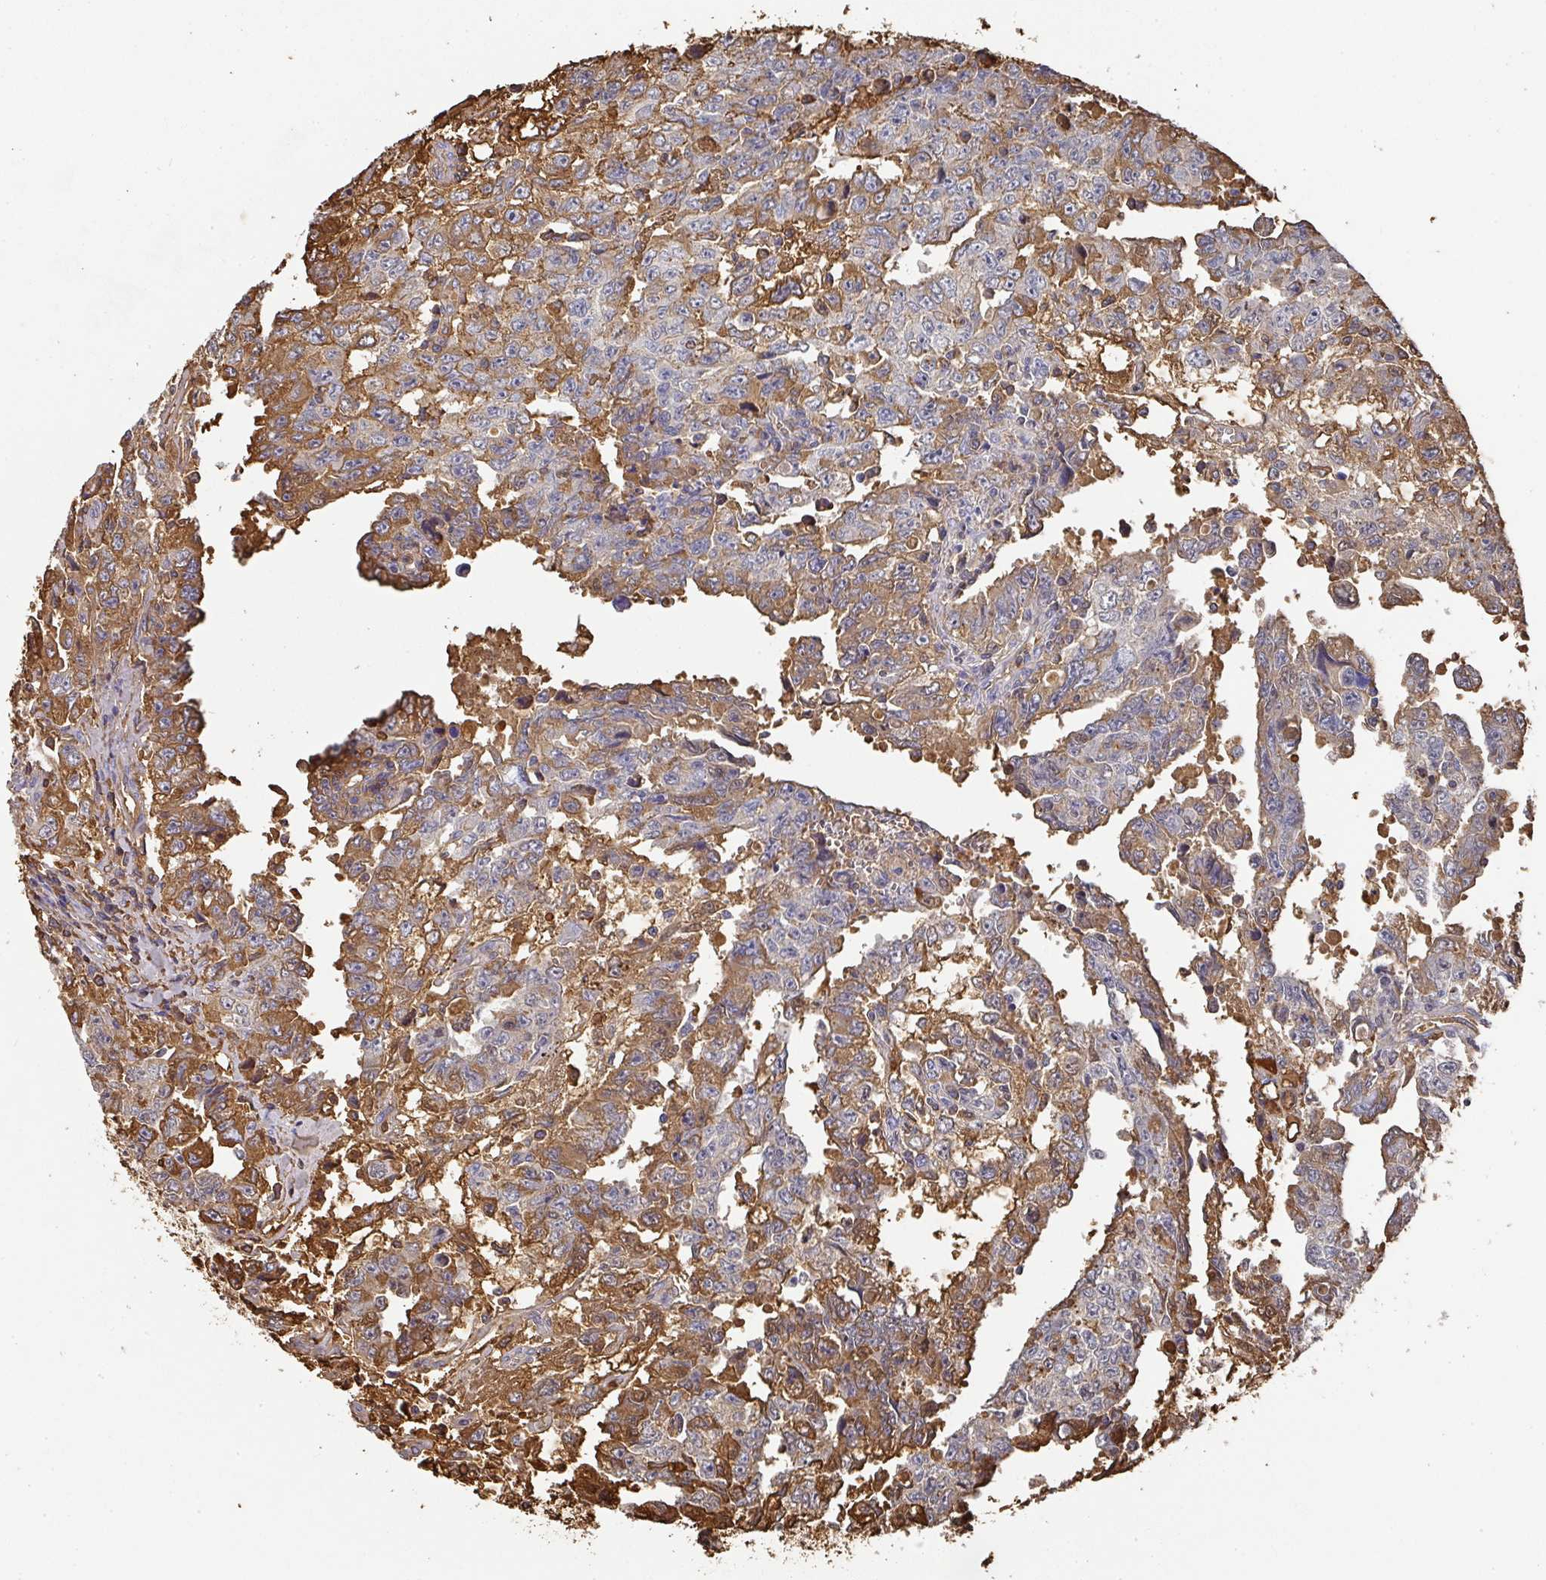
{"staining": {"intensity": "moderate", "quantity": "<25%", "location": "cytoplasmic/membranous"}, "tissue": "testis cancer", "cell_type": "Tumor cells", "image_type": "cancer", "snomed": [{"axis": "morphology", "description": "Carcinoma, Embryonal, NOS"}, {"axis": "topography", "description": "Testis"}], "caption": "Protein positivity by immunohistochemistry (IHC) demonstrates moderate cytoplasmic/membranous staining in approximately <25% of tumor cells in embryonal carcinoma (testis).", "gene": "ALB", "patient": {"sex": "male", "age": 24}}